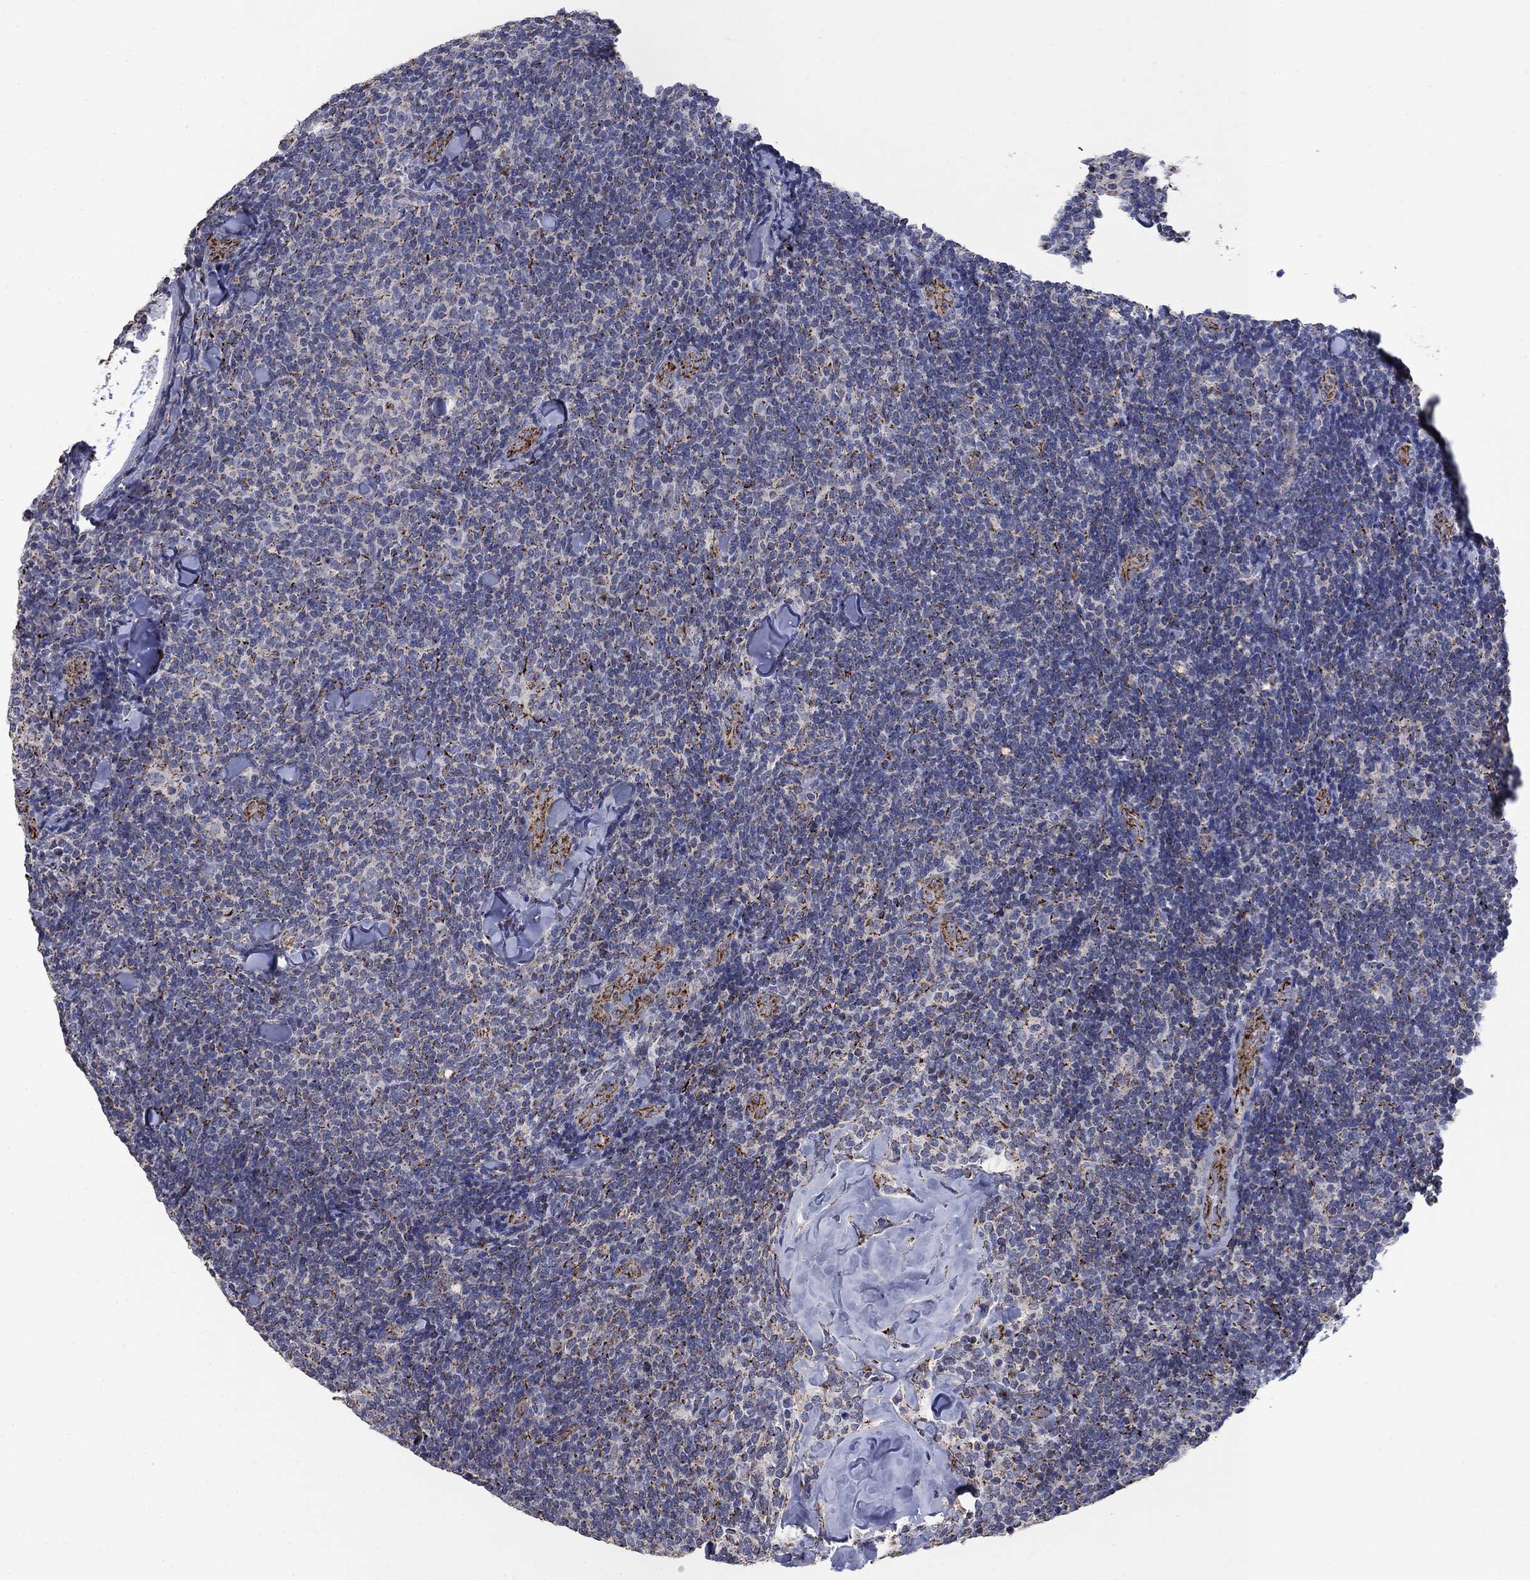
{"staining": {"intensity": "strong", "quantity": "<25%", "location": "cytoplasmic/membranous"}, "tissue": "lymphoma", "cell_type": "Tumor cells", "image_type": "cancer", "snomed": [{"axis": "morphology", "description": "Malignant lymphoma, non-Hodgkin's type, Low grade"}, {"axis": "topography", "description": "Lymph node"}], "caption": "DAB immunohistochemical staining of malignant lymphoma, non-Hodgkin's type (low-grade) reveals strong cytoplasmic/membranous protein expression in about <25% of tumor cells.", "gene": "PNPLA2", "patient": {"sex": "female", "age": 56}}